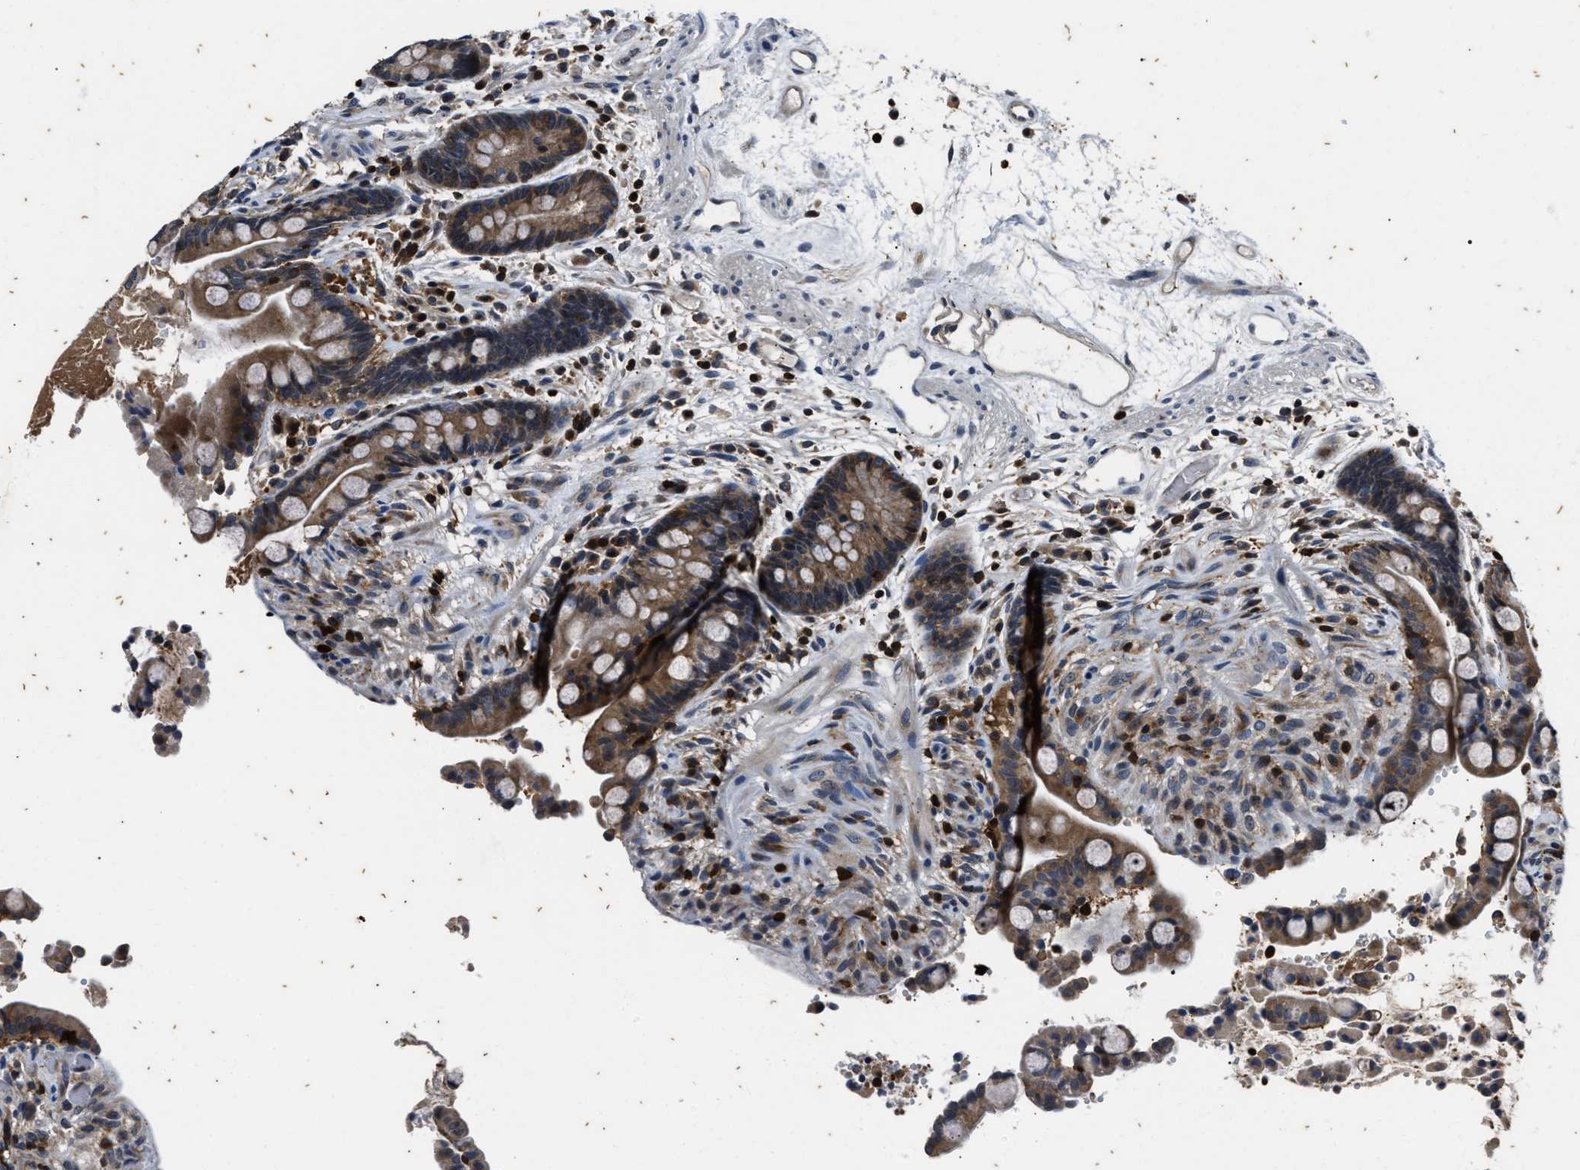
{"staining": {"intensity": "negative", "quantity": "none", "location": "none"}, "tissue": "colon", "cell_type": "Endothelial cells", "image_type": "normal", "snomed": [{"axis": "morphology", "description": "Normal tissue, NOS"}, {"axis": "topography", "description": "Colon"}], "caption": "DAB (3,3'-diaminobenzidine) immunohistochemical staining of benign colon exhibits no significant expression in endothelial cells.", "gene": "PTPN7", "patient": {"sex": "male", "age": 73}}